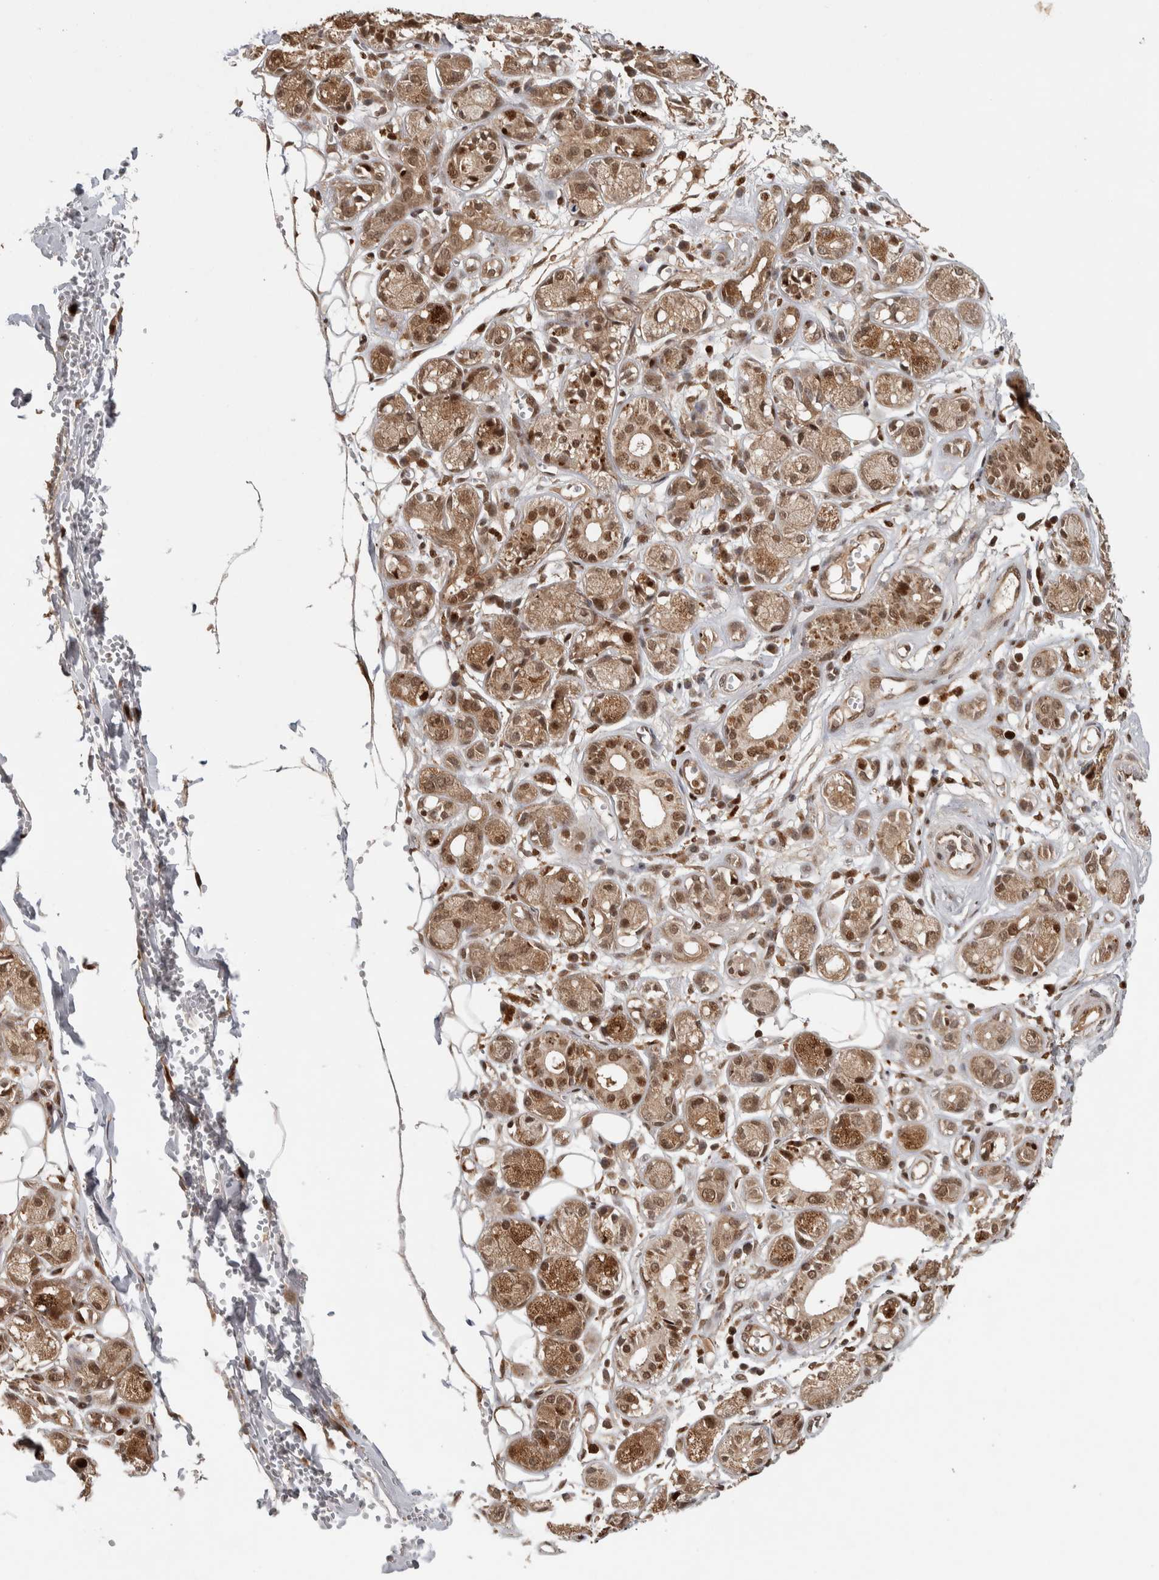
{"staining": {"intensity": "strong", "quantity": ">75%", "location": "cytoplasmic/membranous,nuclear"}, "tissue": "adipose tissue", "cell_type": "Adipocytes", "image_type": "normal", "snomed": [{"axis": "morphology", "description": "Normal tissue, NOS"}, {"axis": "morphology", "description": "Inflammation, NOS"}, {"axis": "topography", "description": "Salivary gland"}, {"axis": "topography", "description": "Peripheral nerve tissue"}], "caption": "Adipose tissue was stained to show a protein in brown. There is high levels of strong cytoplasmic/membranous,nuclear positivity in approximately >75% of adipocytes. The protein is stained brown, and the nuclei are stained in blue (DAB (3,3'-diaminobenzidine) IHC with brightfield microscopy, high magnification).", "gene": "RPS6KA4", "patient": {"sex": "female", "age": 75}}